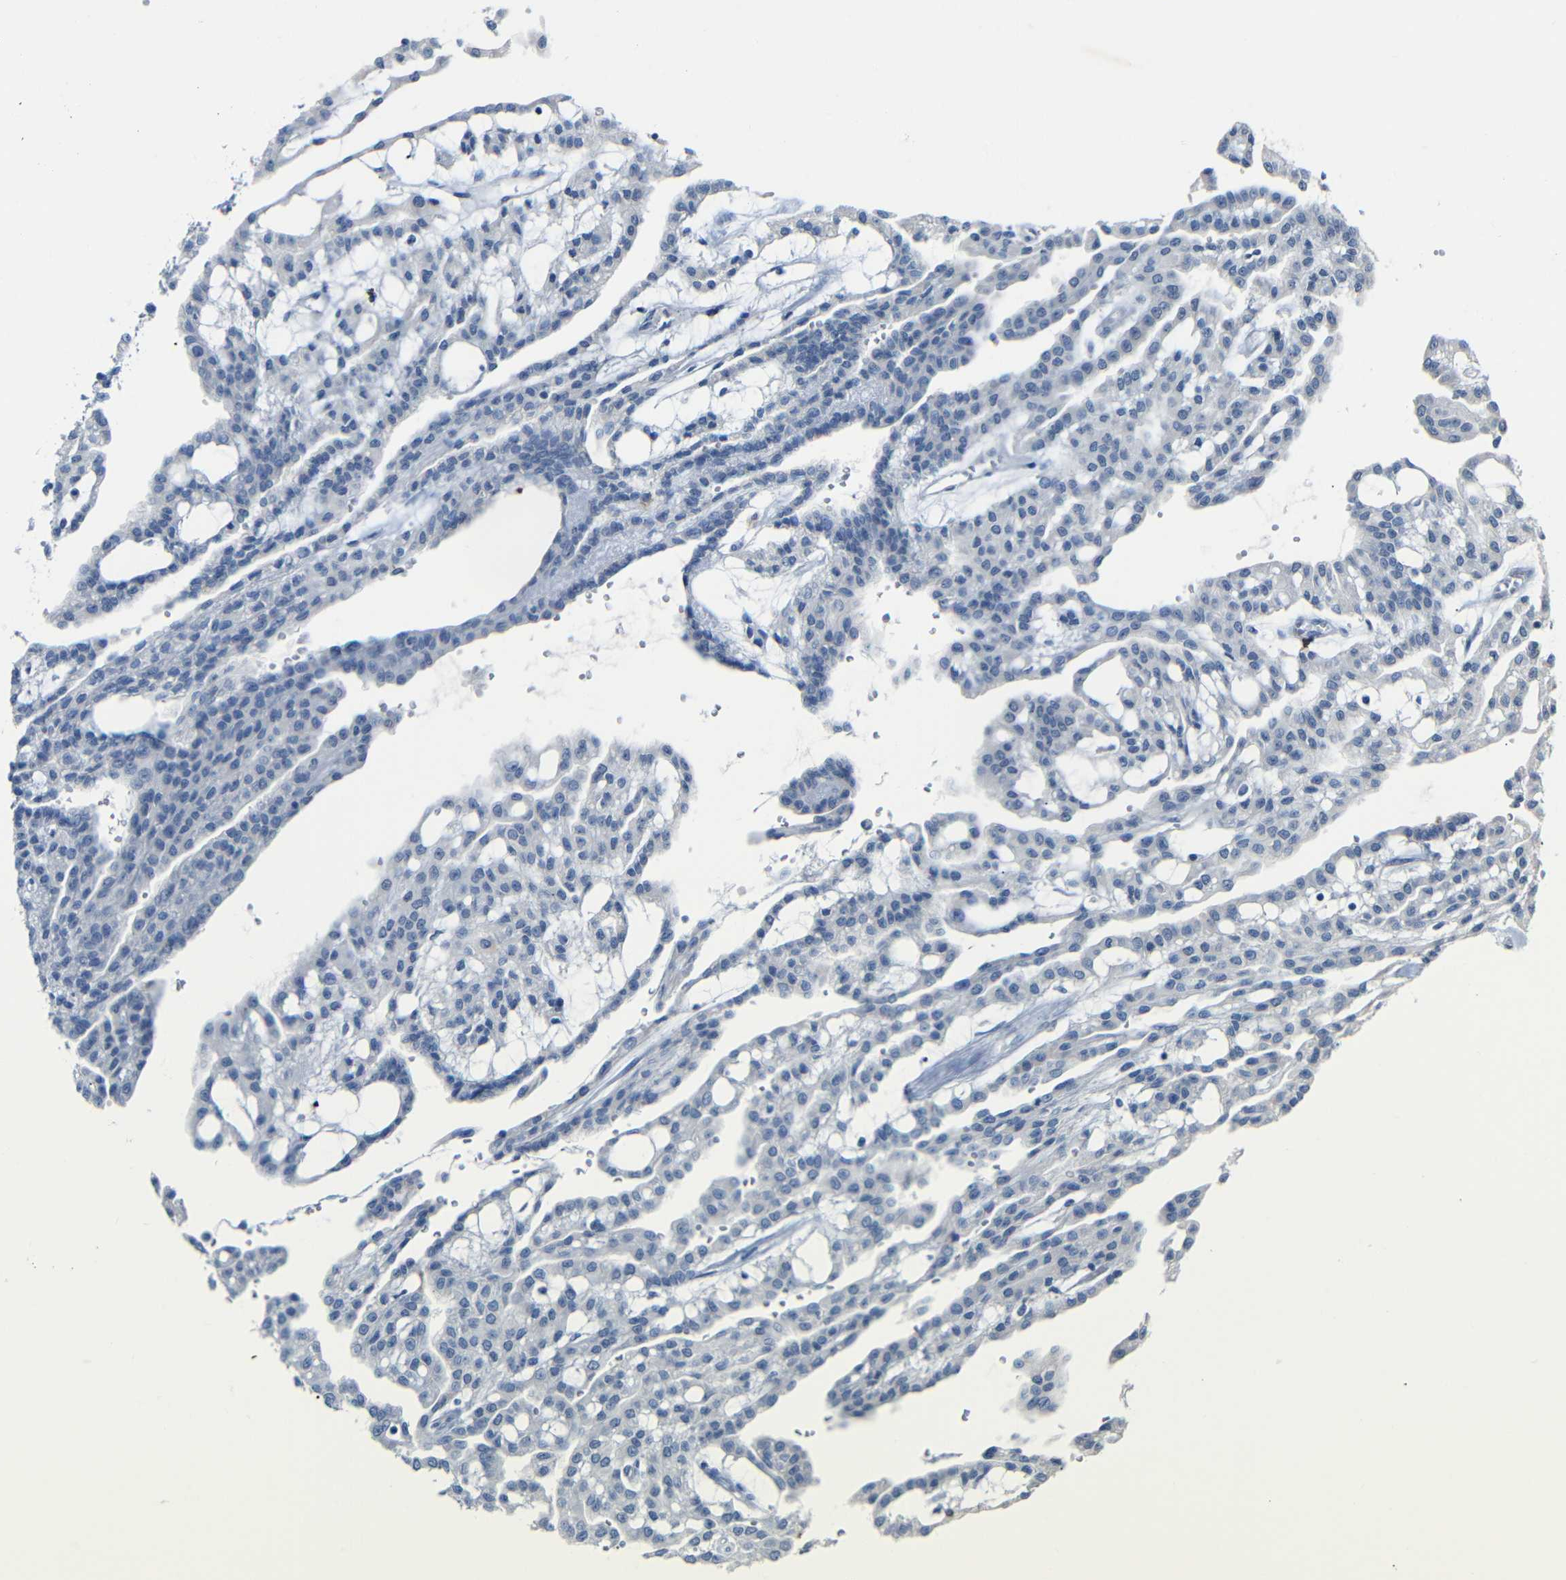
{"staining": {"intensity": "negative", "quantity": "none", "location": "none"}, "tissue": "renal cancer", "cell_type": "Tumor cells", "image_type": "cancer", "snomed": [{"axis": "morphology", "description": "Adenocarcinoma, NOS"}, {"axis": "topography", "description": "Kidney"}], "caption": "IHC of human renal cancer (adenocarcinoma) displays no expression in tumor cells. The staining was performed using DAB (3,3'-diaminobenzidine) to visualize the protein expression in brown, while the nuclei were stained in blue with hematoxylin (Magnification: 20x).", "gene": "C15orf48", "patient": {"sex": "male", "age": 63}}